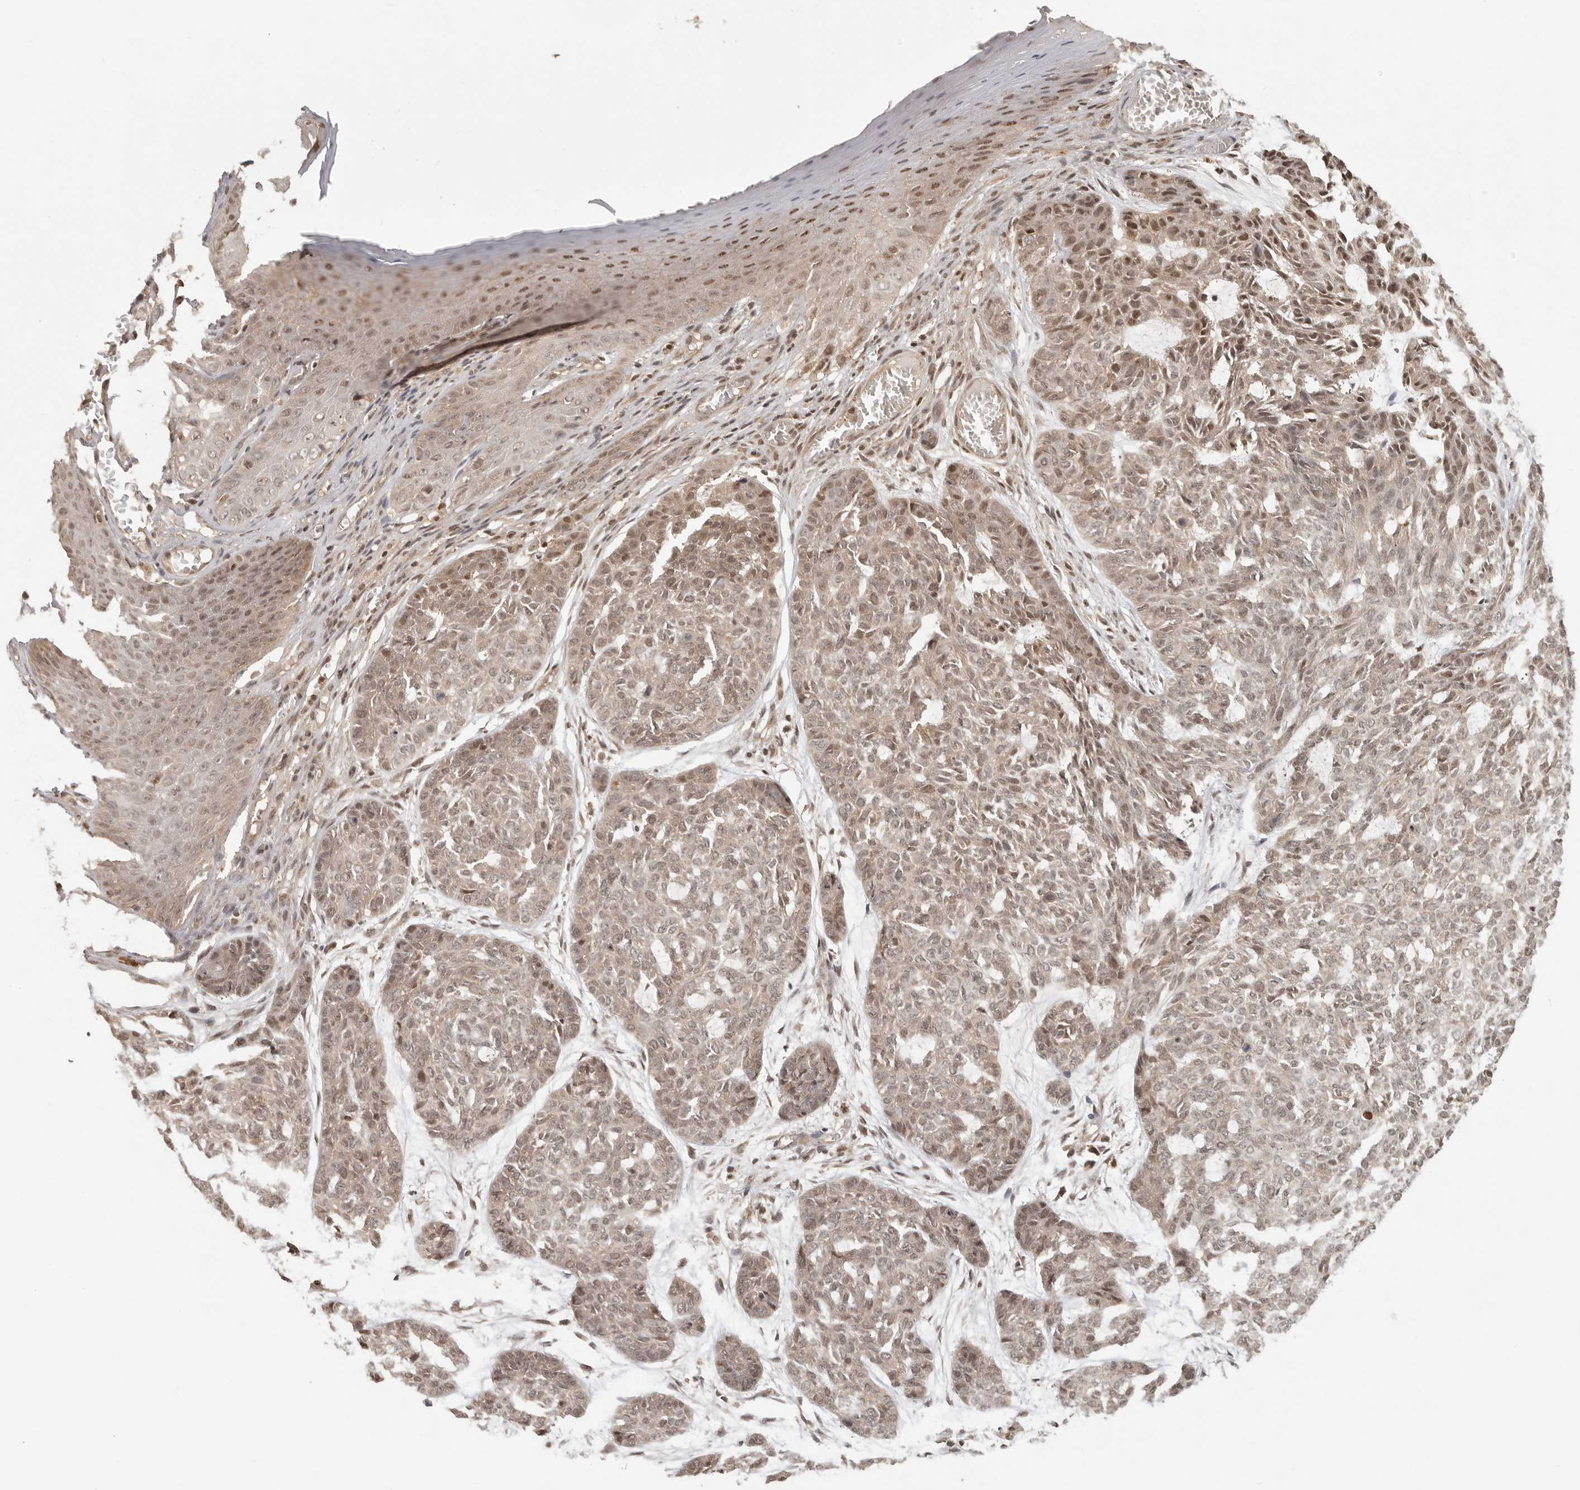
{"staining": {"intensity": "moderate", "quantity": ">75%", "location": "nuclear"}, "tissue": "skin cancer", "cell_type": "Tumor cells", "image_type": "cancer", "snomed": [{"axis": "morphology", "description": "Basal cell carcinoma"}, {"axis": "topography", "description": "Skin"}], "caption": "Immunohistochemistry of skin basal cell carcinoma shows medium levels of moderate nuclear staining in approximately >75% of tumor cells. (DAB IHC with brightfield microscopy, high magnification).", "gene": "PSMA5", "patient": {"sex": "female", "age": 64}}